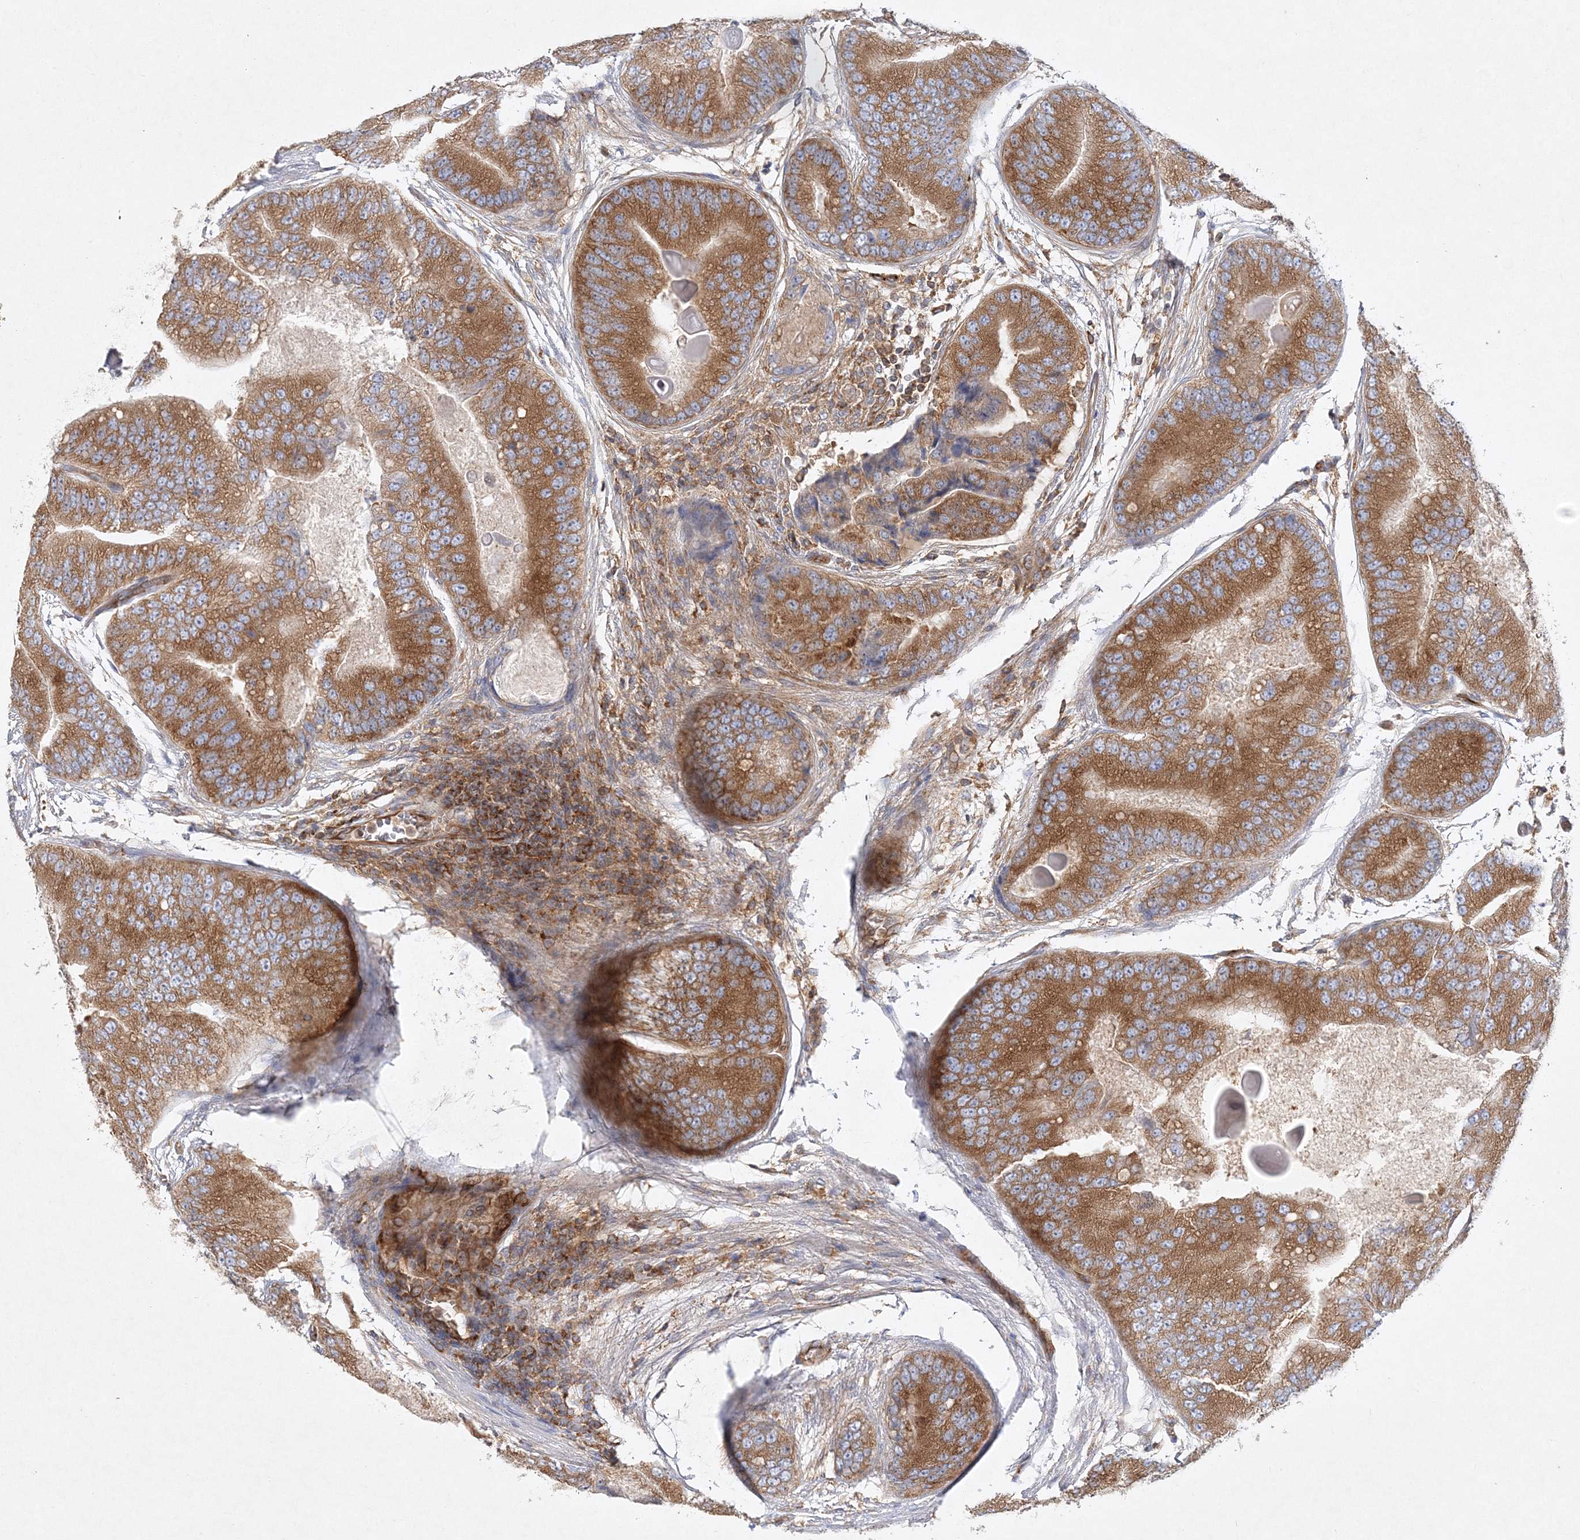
{"staining": {"intensity": "moderate", "quantity": ">75%", "location": "cytoplasmic/membranous"}, "tissue": "prostate cancer", "cell_type": "Tumor cells", "image_type": "cancer", "snomed": [{"axis": "morphology", "description": "Adenocarcinoma, High grade"}, {"axis": "topography", "description": "Prostate"}], "caption": "Prostate adenocarcinoma (high-grade) stained for a protein (brown) reveals moderate cytoplasmic/membranous positive expression in about >75% of tumor cells.", "gene": "WDR37", "patient": {"sex": "male", "age": 70}}